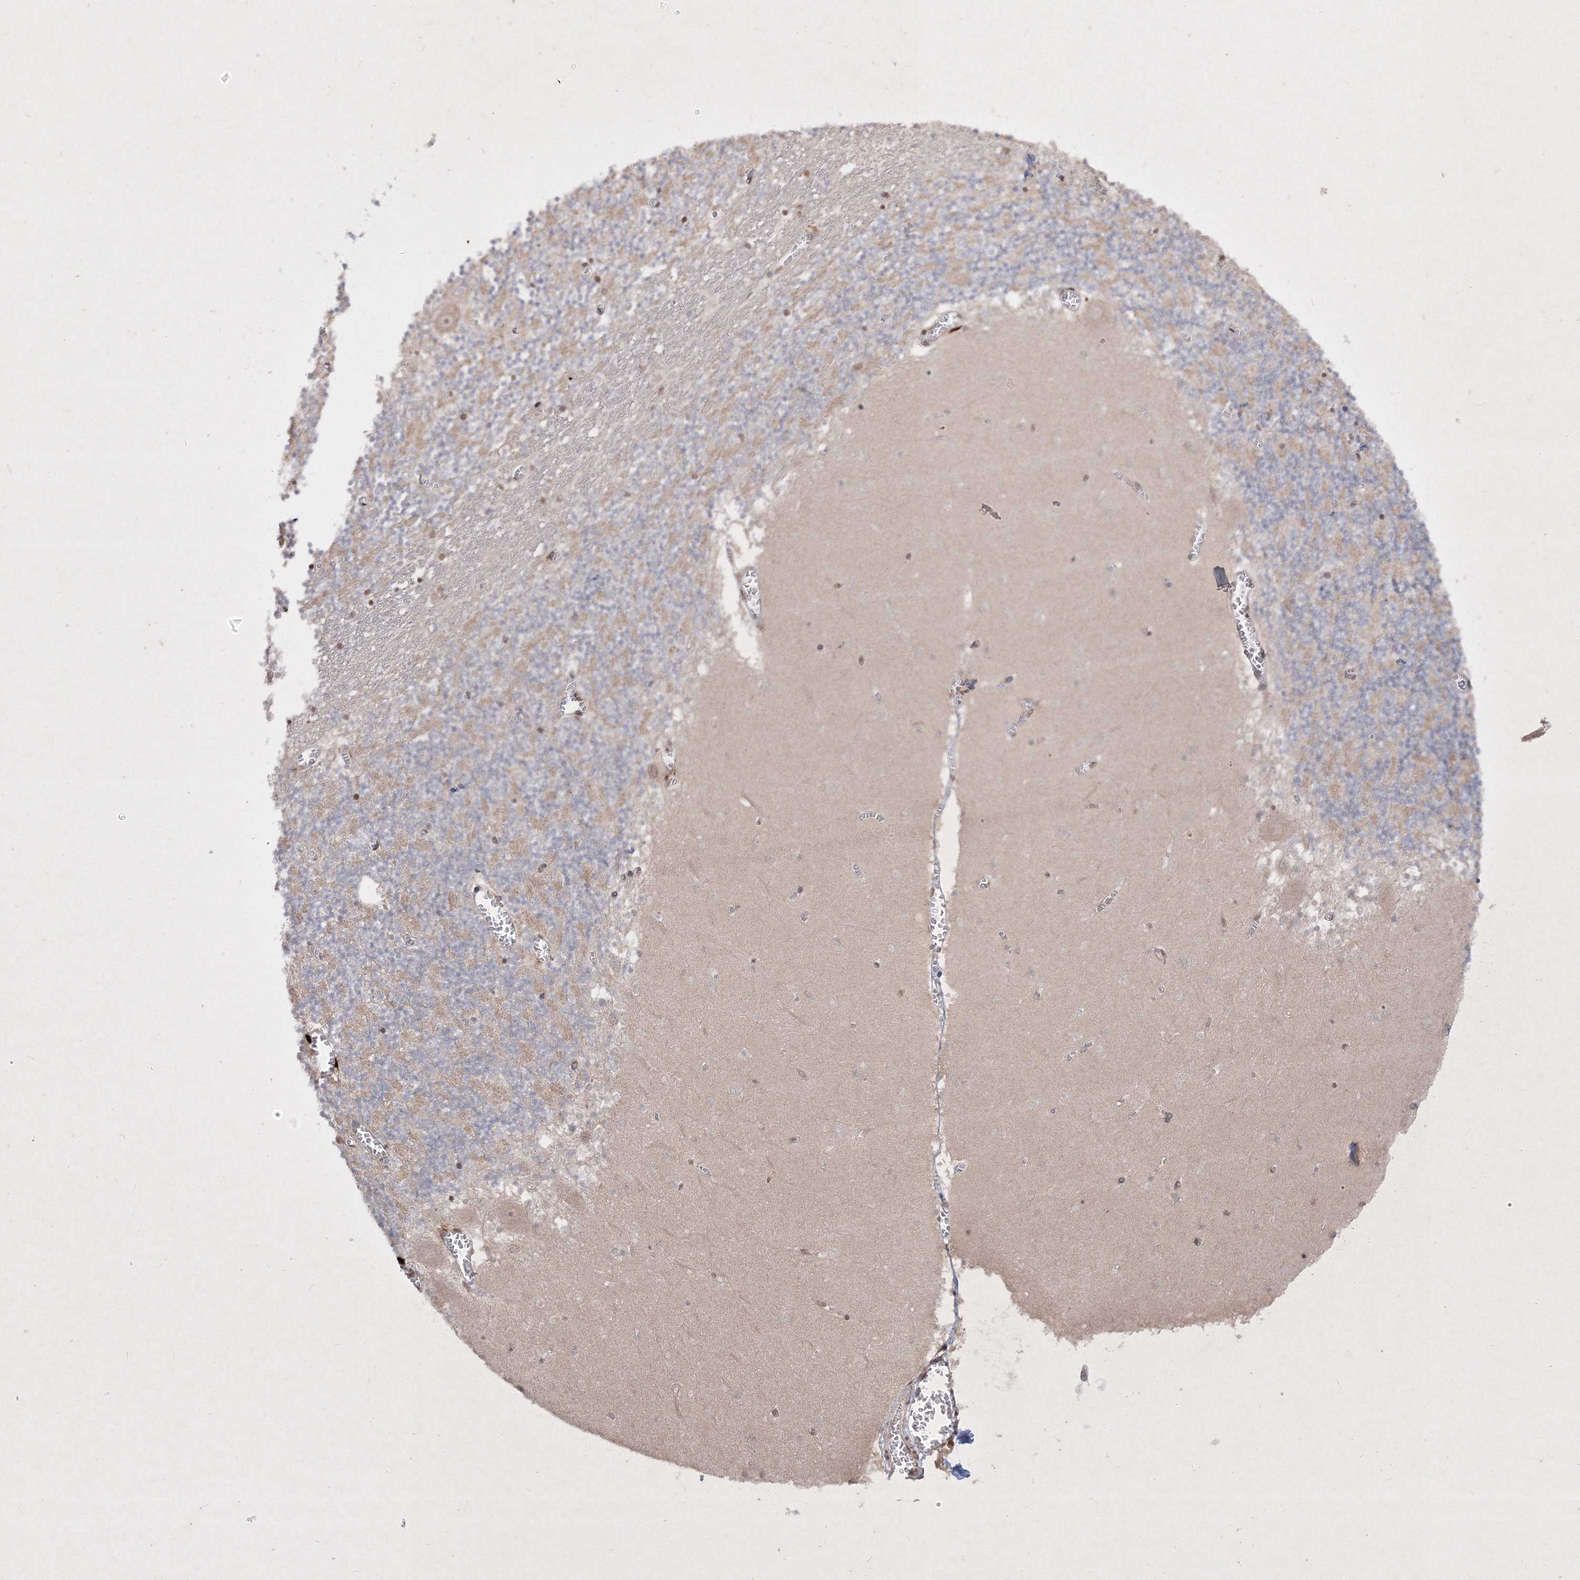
{"staining": {"intensity": "moderate", "quantity": "25%-75%", "location": "cytoplasmic/membranous"}, "tissue": "cerebellum", "cell_type": "Cells in granular layer", "image_type": "normal", "snomed": [{"axis": "morphology", "description": "Normal tissue, NOS"}, {"axis": "topography", "description": "Cerebellum"}], "caption": "Immunohistochemical staining of unremarkable cerebellum shows moderate cytoplasmic/membranous protein positivity in approximately 25%-75% of cells in granular layer.", "gene": "TAB1", "patient": {"sex": "female", "age": 28}}